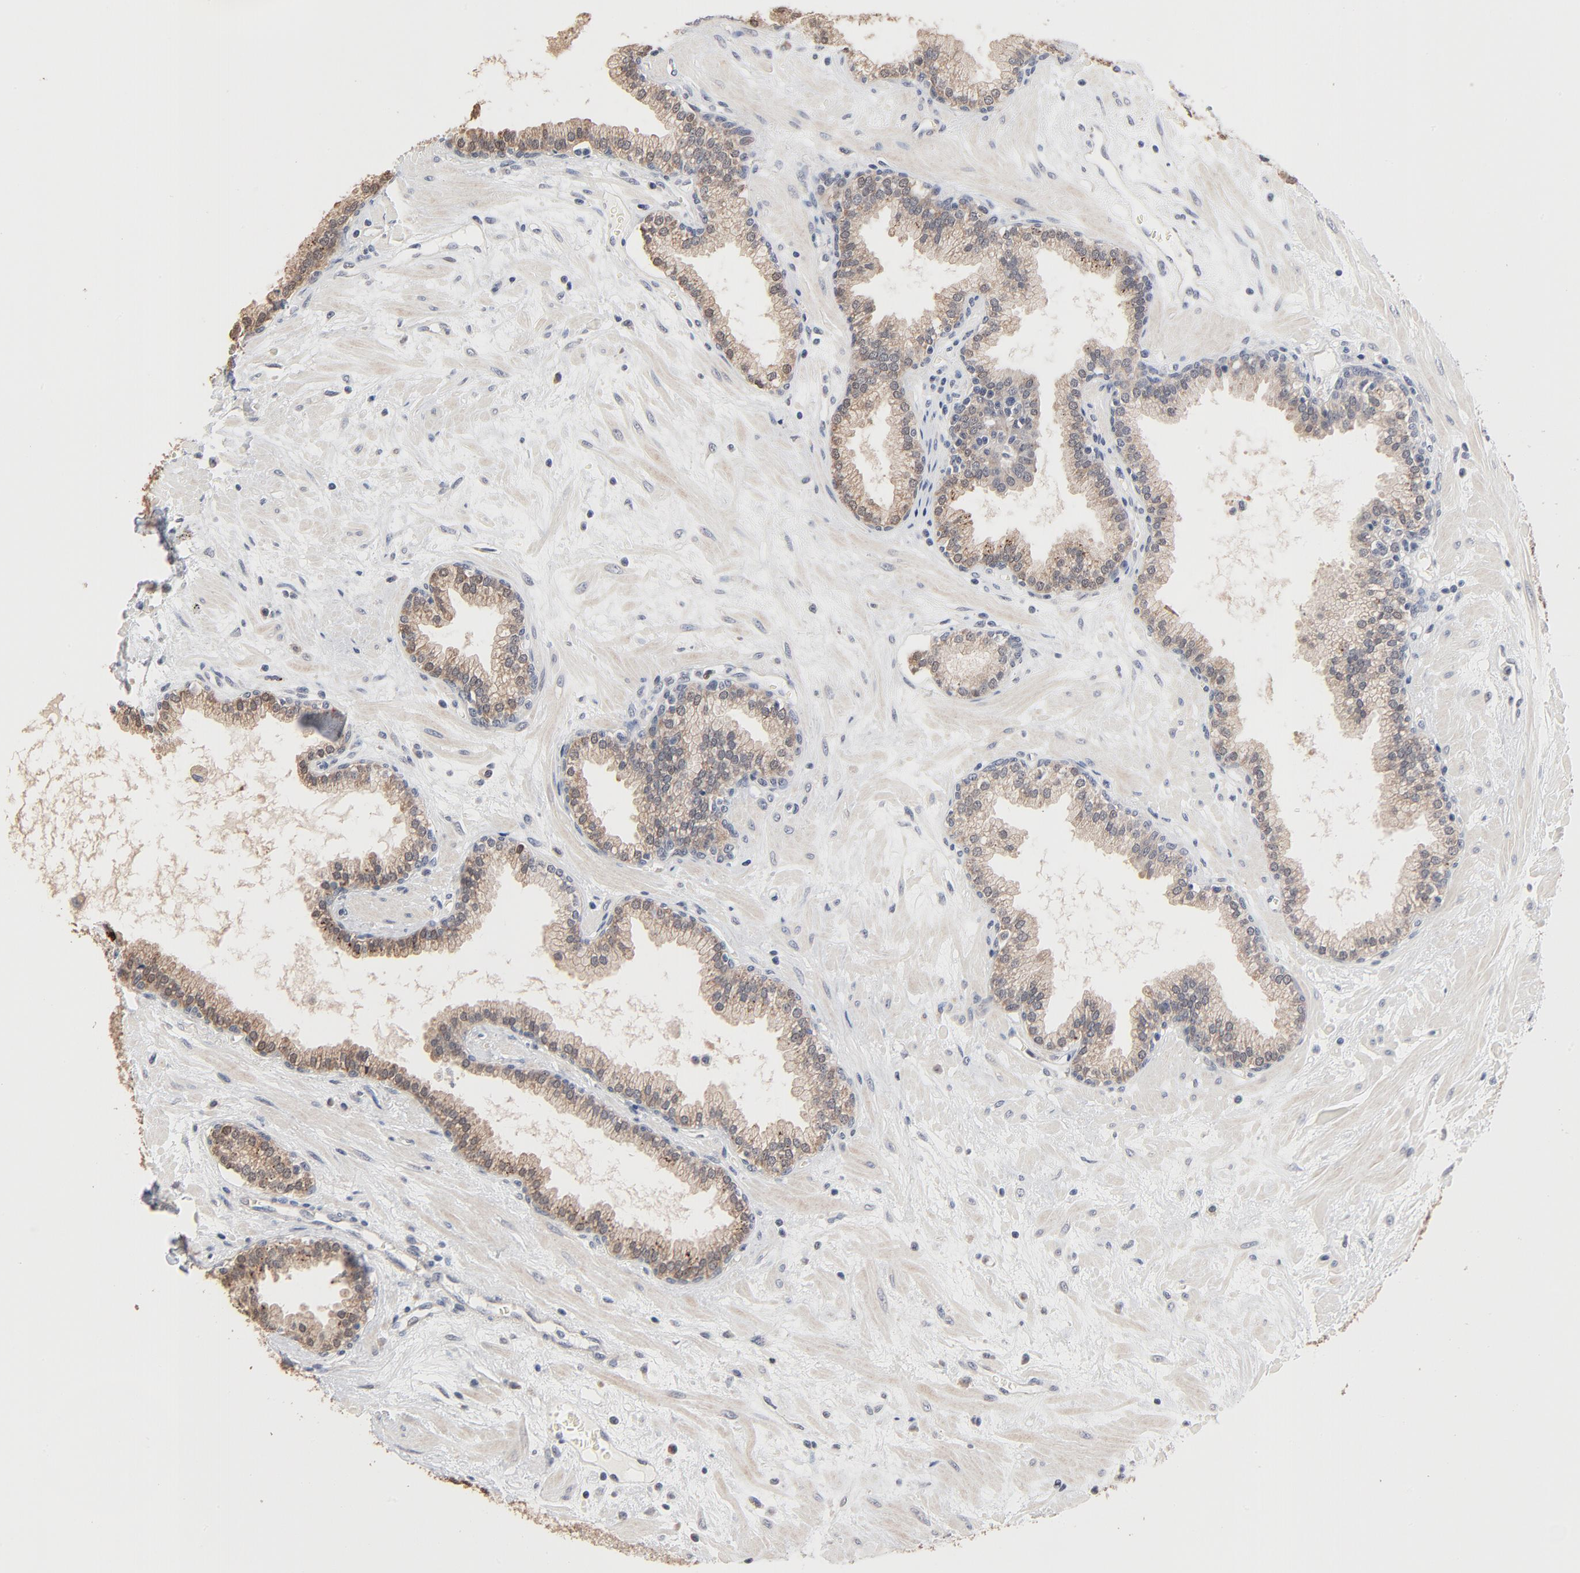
{"staining": {"intensity": "moderate", "quantity": ">75%", "location": "cytoplasmic/membranous"}, "tissue": "prostate", "cell_type": "Glandular cells", "image_type": "normal", "snomed": [{"axis": "morphology", "description": "Normal tissue, NOS"}, {"axis": "topography", "description": "Prostate"}], "caption": "Moderate cytoplasmic/membranous protein expression is appreciated in approximately >75% of glandular cells in prostate. (DAB (3,3'-diaminobenzidine) IHC, brown staining for protein, blue staining for nuclei).", "gene": "MSL2", "patient": {"sex": "male", "age": 64}}